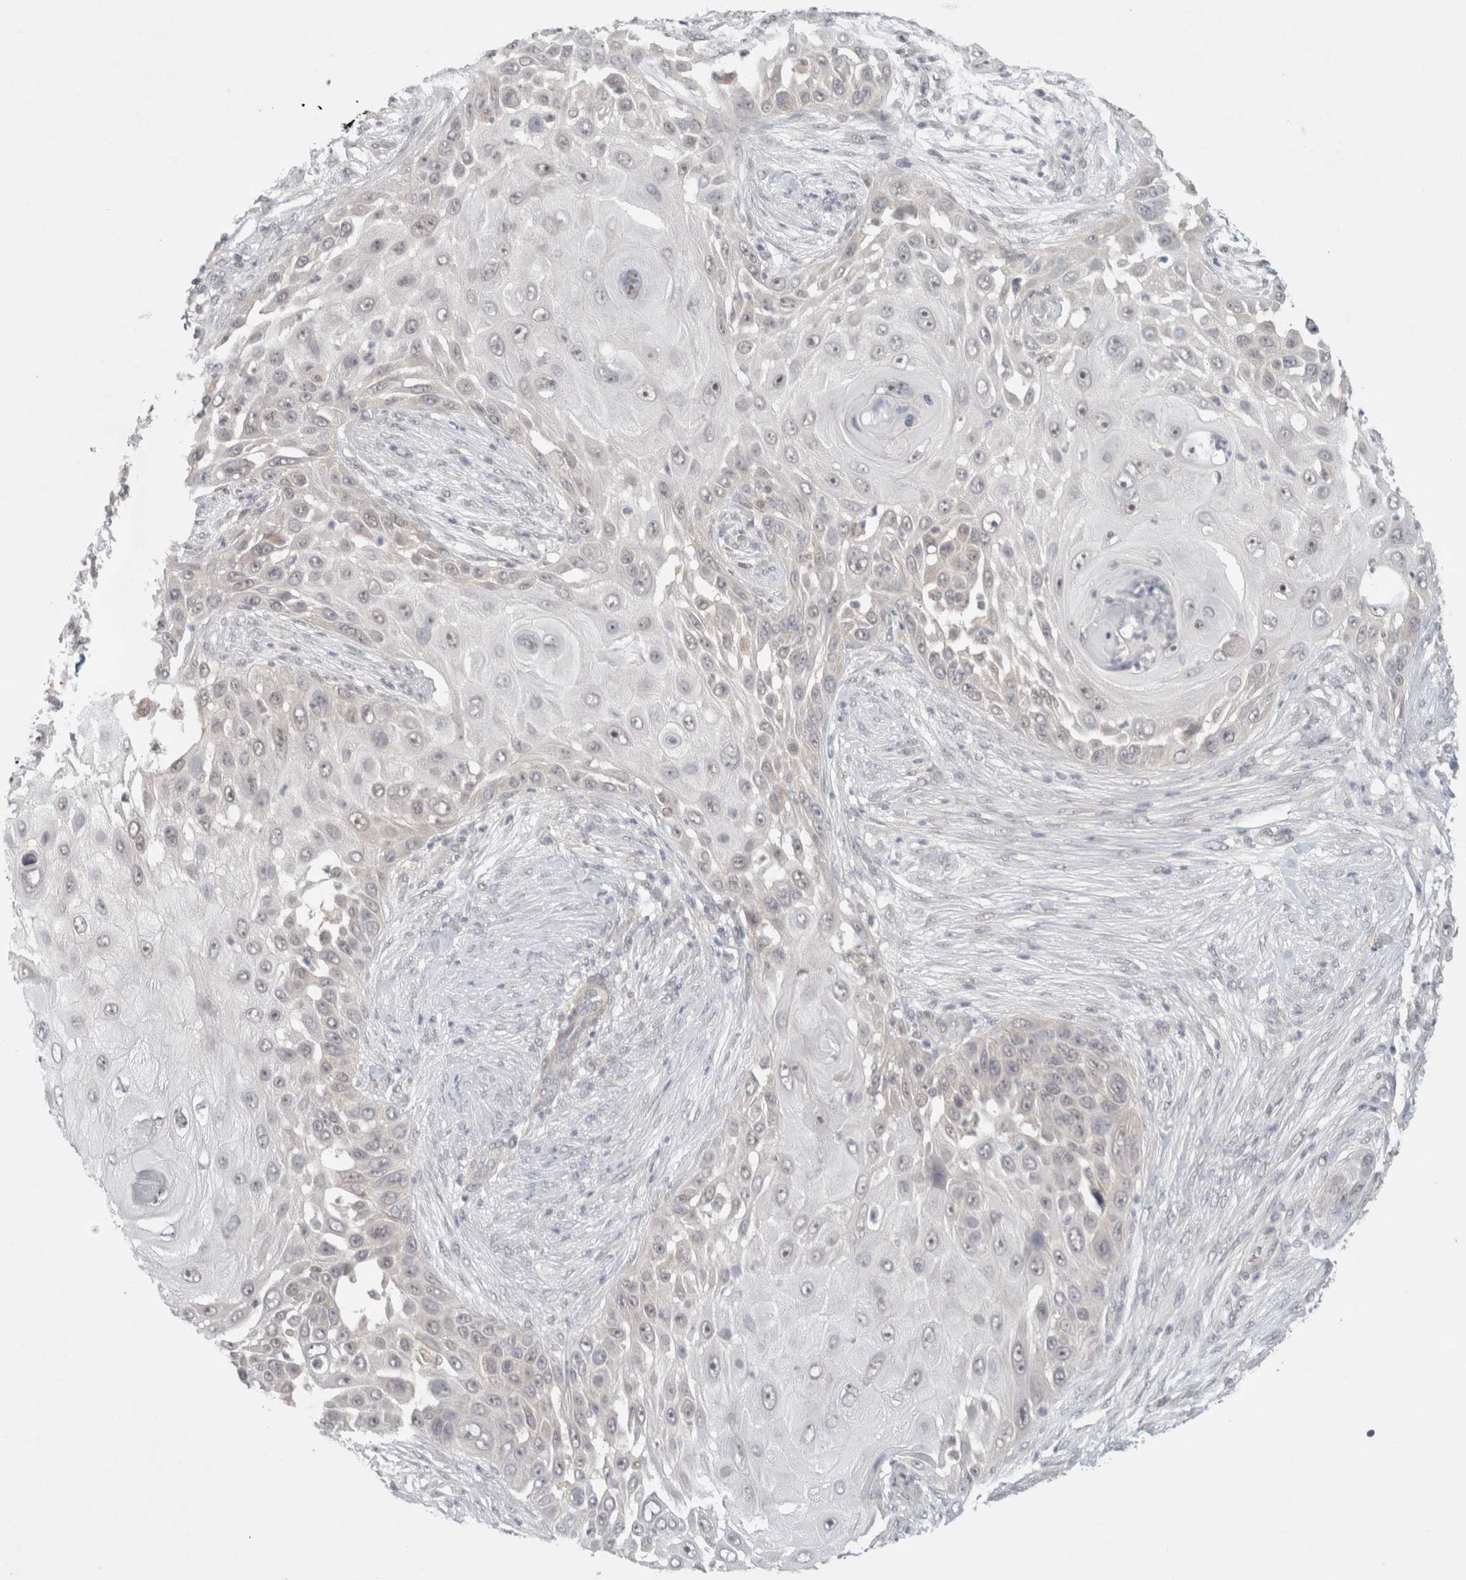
{"staining": {"intensity": "negative", "quantity": "none", "location": "none"}, "tissue": "skin cancer", "cell_type": "Tumor cells", "image_type": "cancer", "snomed": [{"axis": "morphology", "description": "Squamous cell carcinoma, NOS"}, {"axis": "topography", "description": "Skin"}], "caption": "A micrograph of skin cancer stained for a protein reveals no brown staining in tumor cells.", "gene": "FBXO42", "patient": {"sex": "female", "age": 44}}